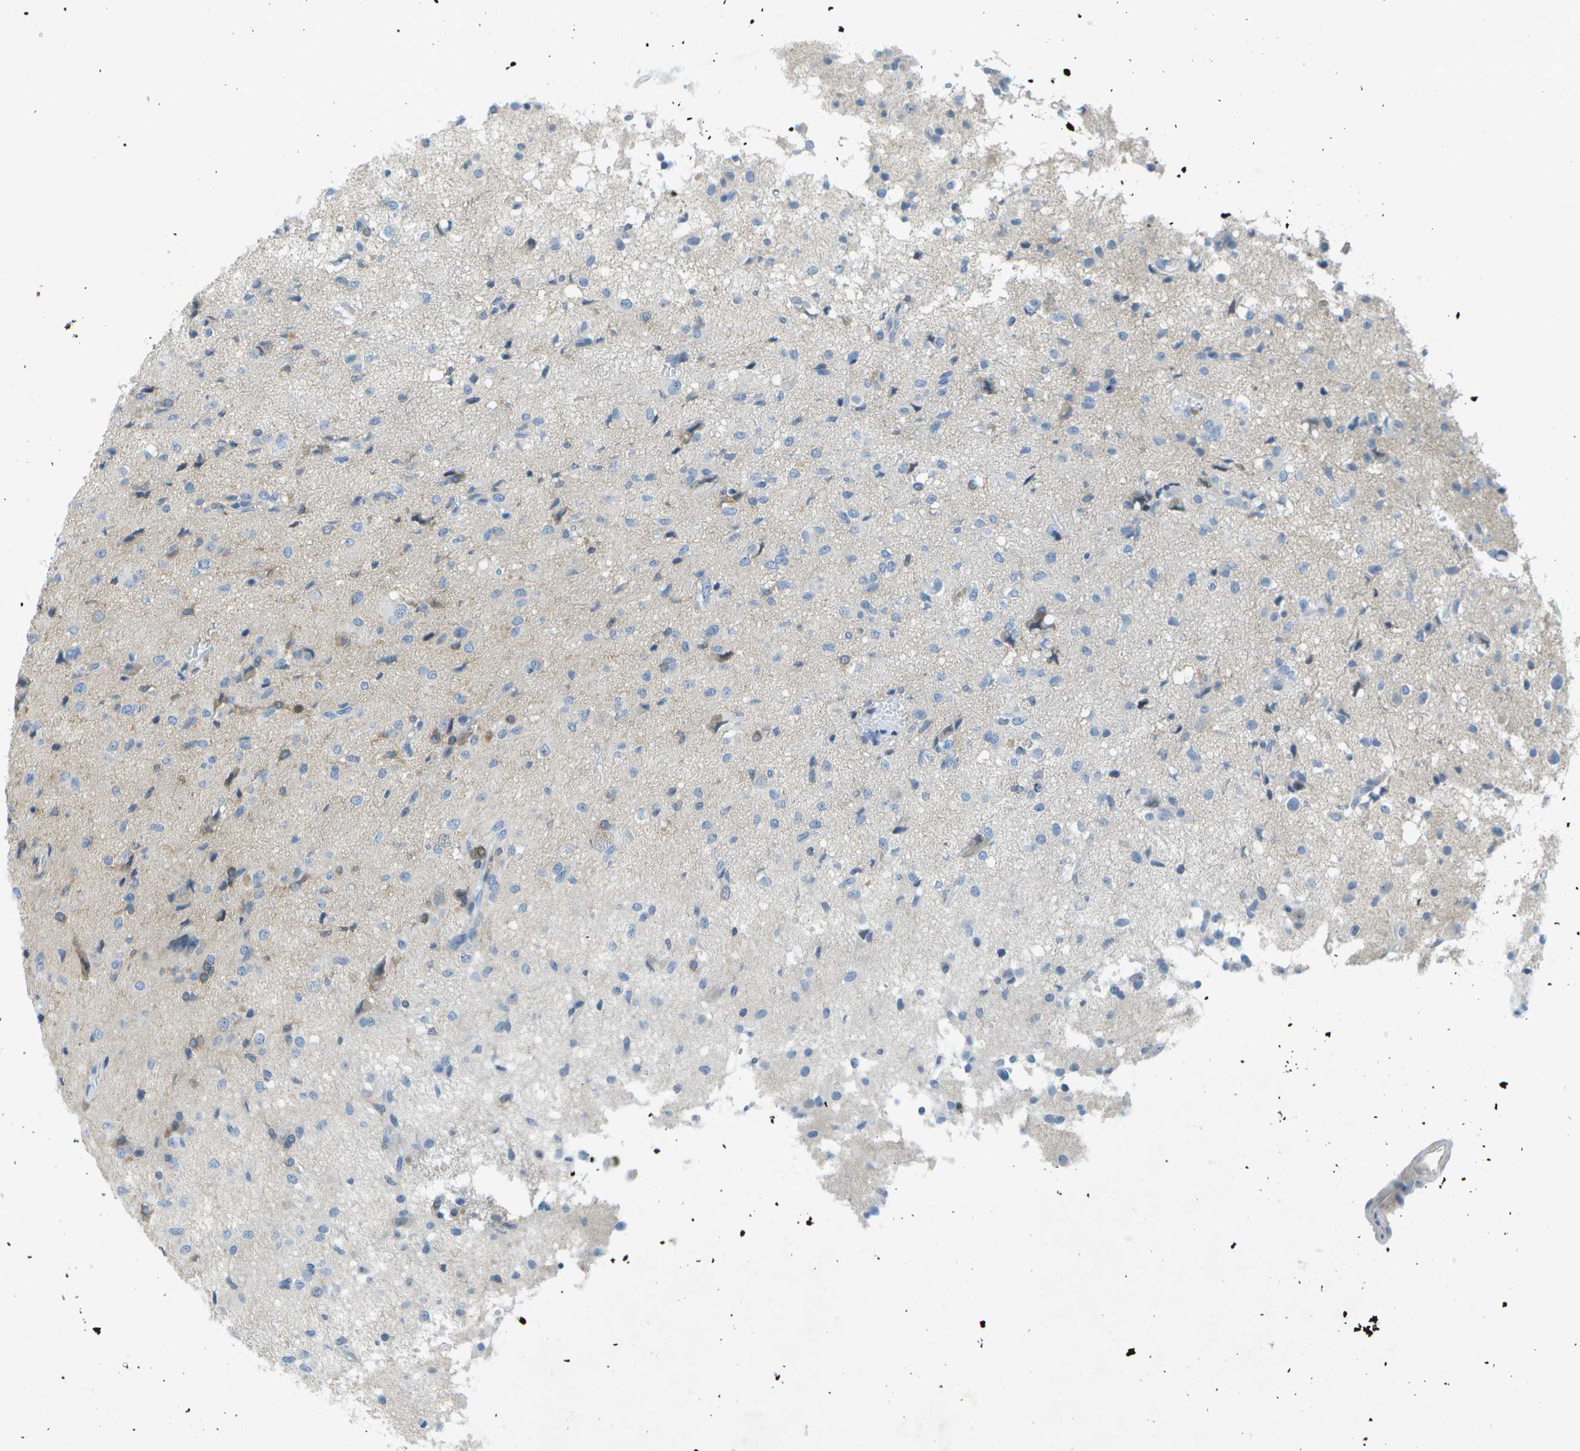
{"staining": {"intensity": "negative", "quantity": "none", "location": "none"}, "tissue": "glioma", "cell_type": "Tumor cells", "image_type": "cancer", "snomed": [{"axis": "morphology", "description": "Glioma, malignant, High grade"}, {"axis": "topography", "description": "Brain"}], "caption": "Image shows no significant protein positivity in tumor cells of malignant high-grade glioma. (DAB (3,3'-diaminobenzidine) IHC with hematoxylin counter stain).", "gene": "WNK2", "patient": {"sex": "female", "age": 59}}